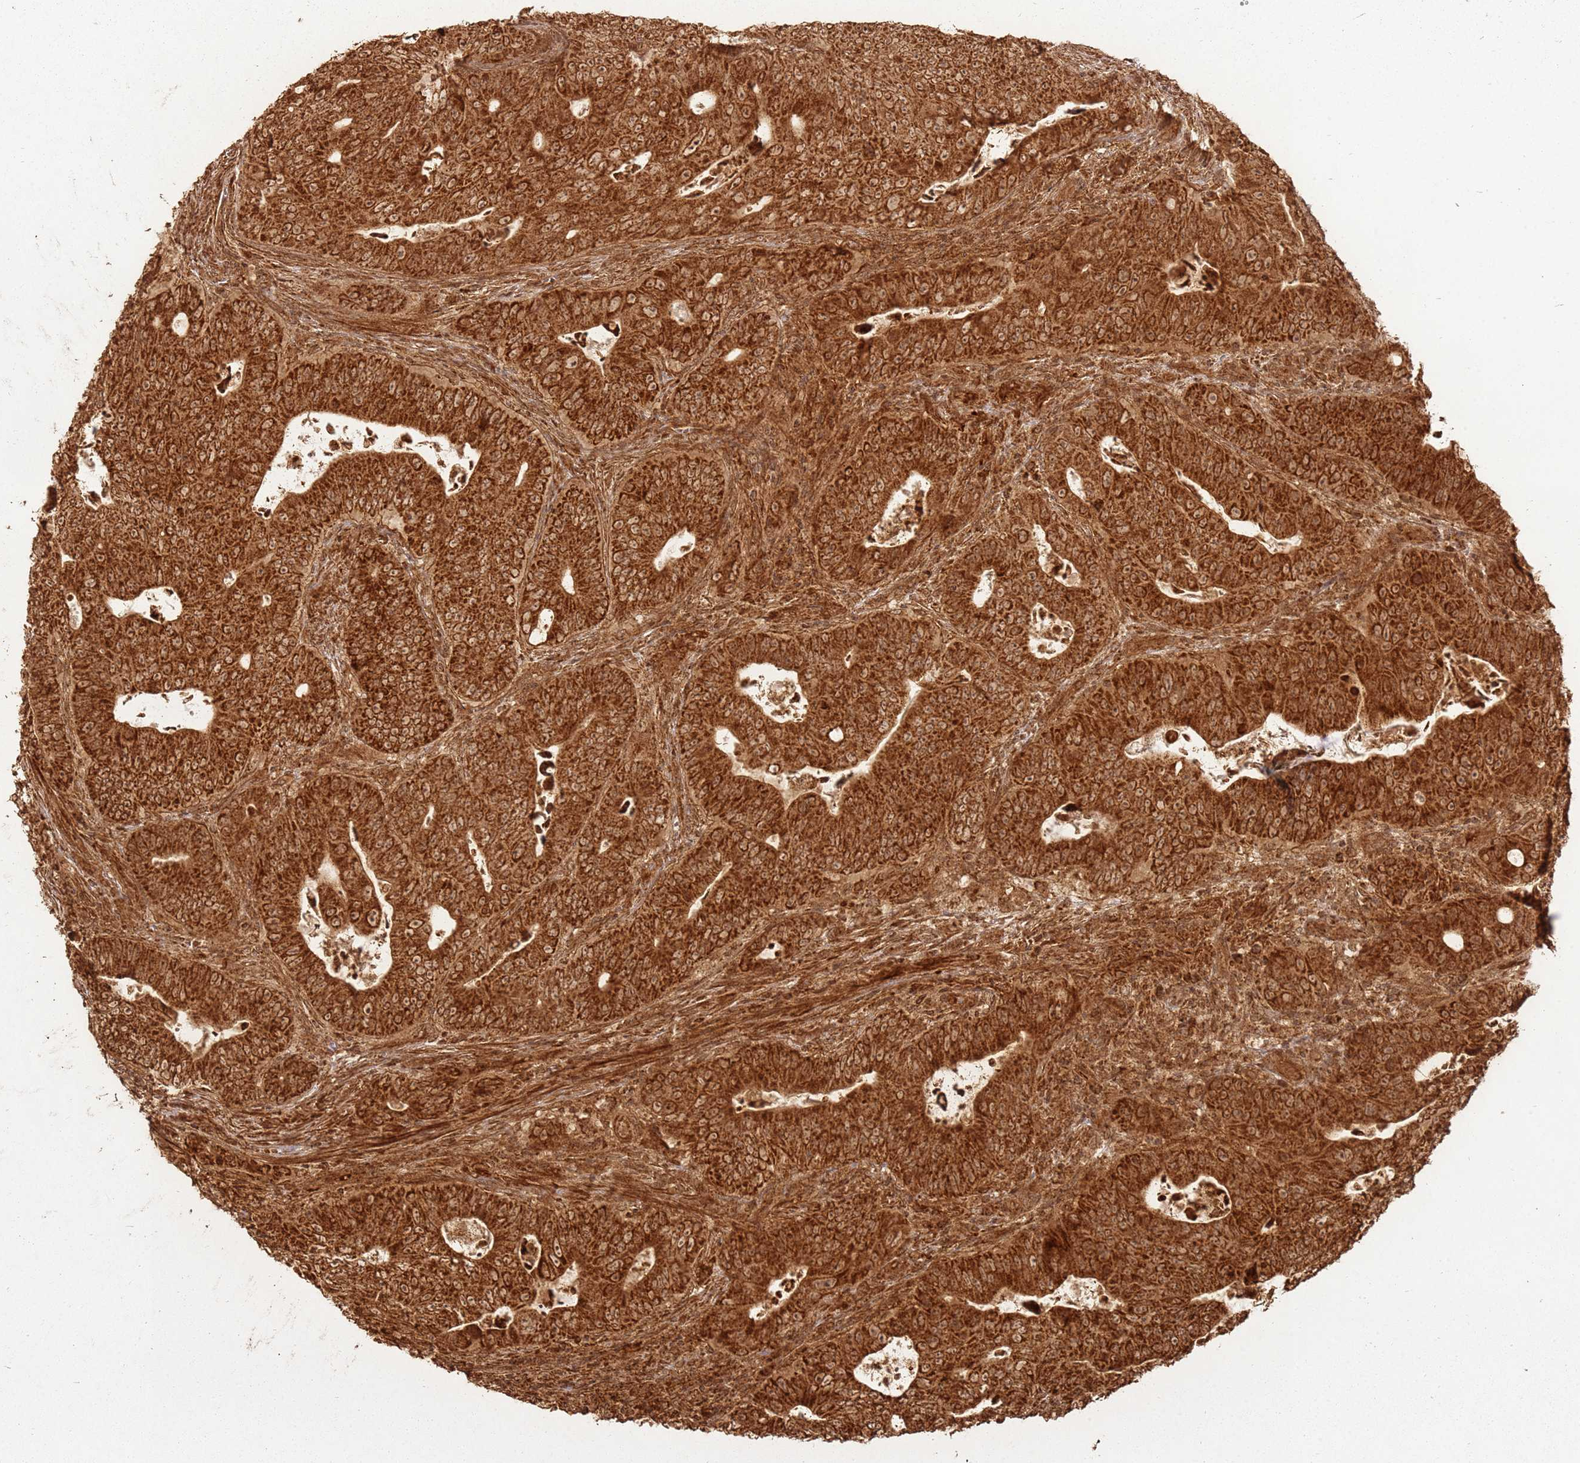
{"staining": {"intensity": "strong", "quantity": ">75%", "location": "cytoplasmic/membranous"}, "tissue": "colorectal cancer", "cell_type": "Tumor cells", "image_type": "cancer", "snomed": [{"axis": "morphology", "description": "Adenocarcinoma, NOS"}, {"axis": "topography", "description": "Rectum"}], "caption": "Protein staining exhibits strong cytoplasmic/membranous positivity in approximately >75% of tumor cells in colorectal cancer.", "gene": "MRPS6", "patient": {"sex": "female", "age": 75}}